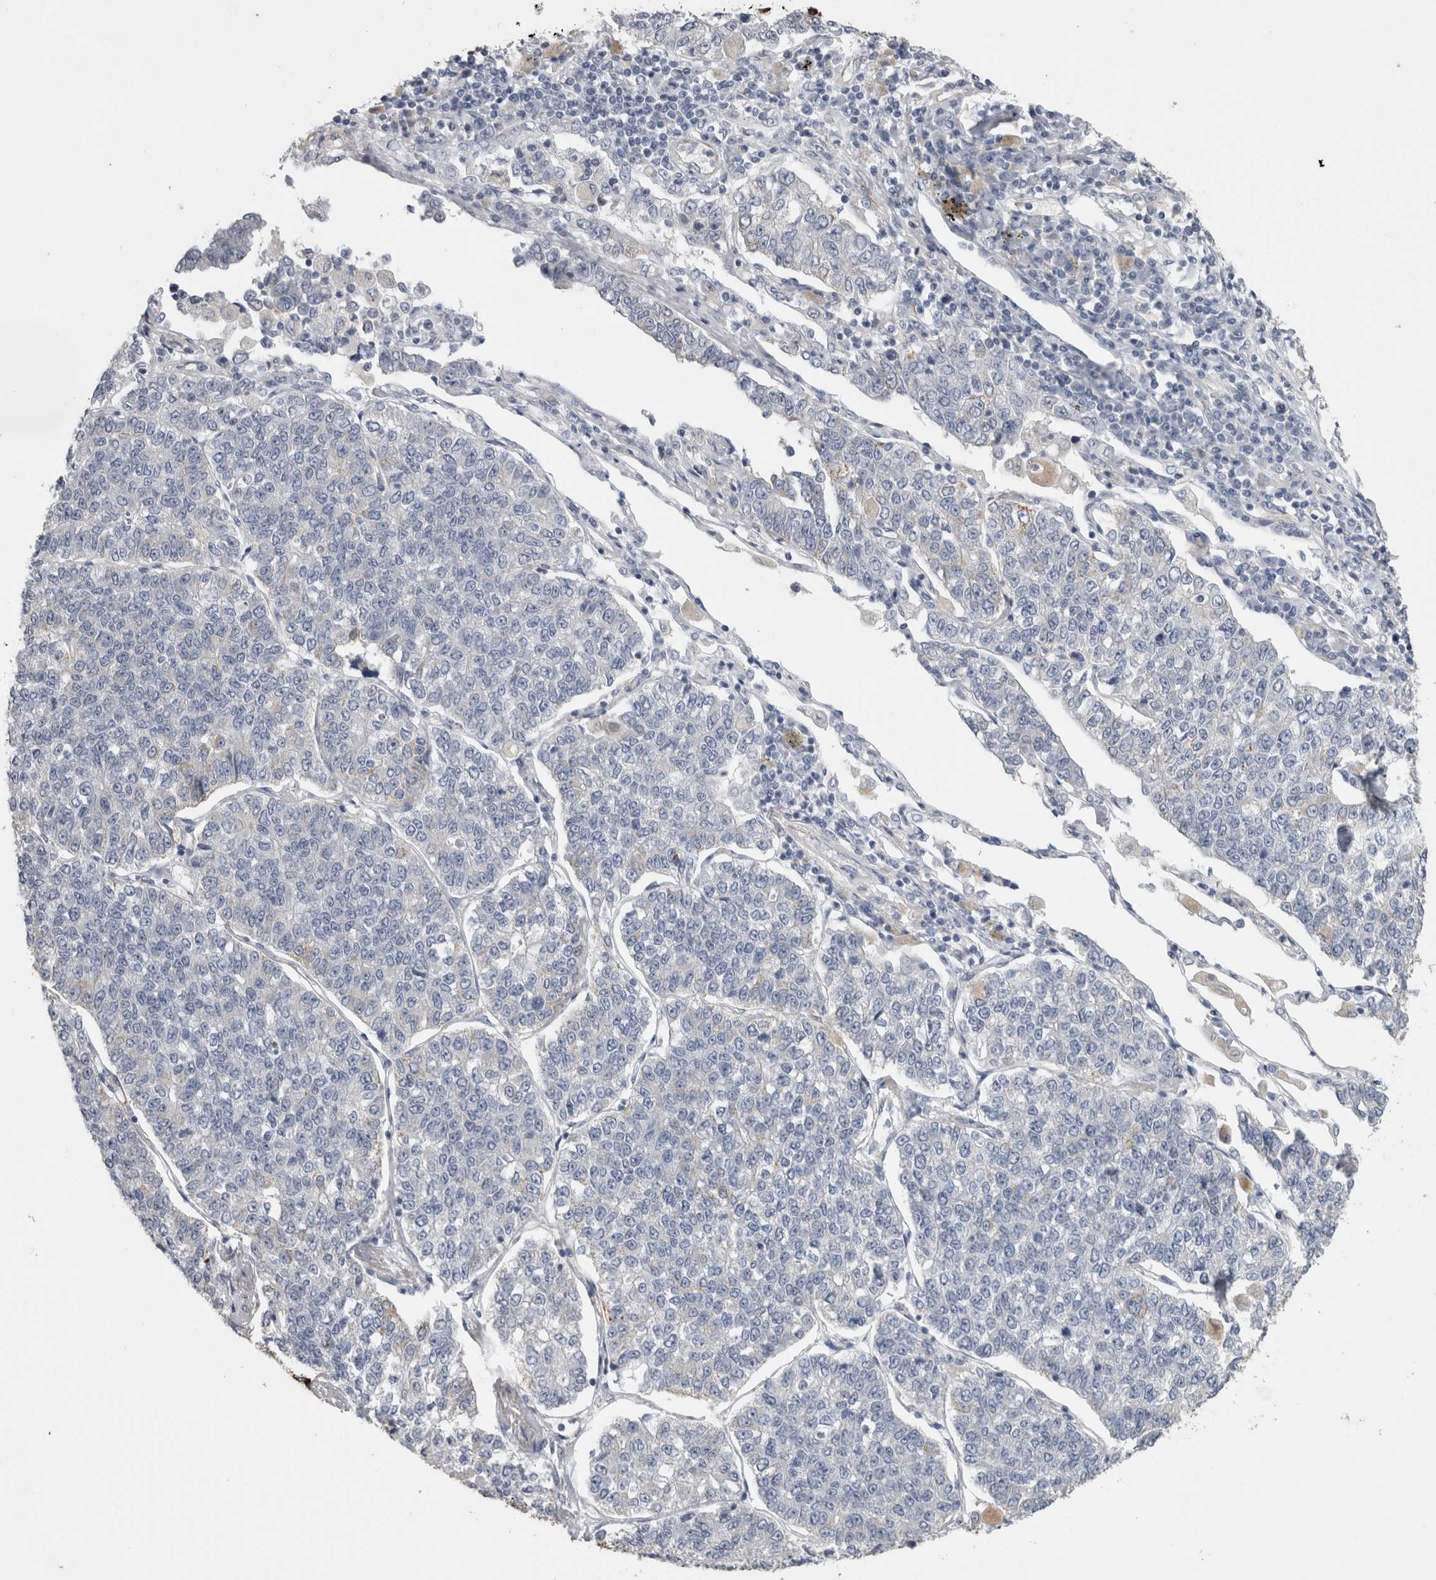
{"staining": {"intensity": "negative", "quantity": "none", "location": "none"}, "tissue": "lung cancer", "cell_type": "Tumor cells", "image_type": "cancer", "snomed": [{"axis": "morphology", "description": "Adenocarcinoma, NOS"}, {"axis": "topography", "description": "Lung"}], "caption": "This is an immunohistochemistry (IHC) photomicrograph of human lung adenocarcinoma. There is no expression in tumor cells.", "gene": "ACOT7", "patient": {"sex": "male", "age": 49}}